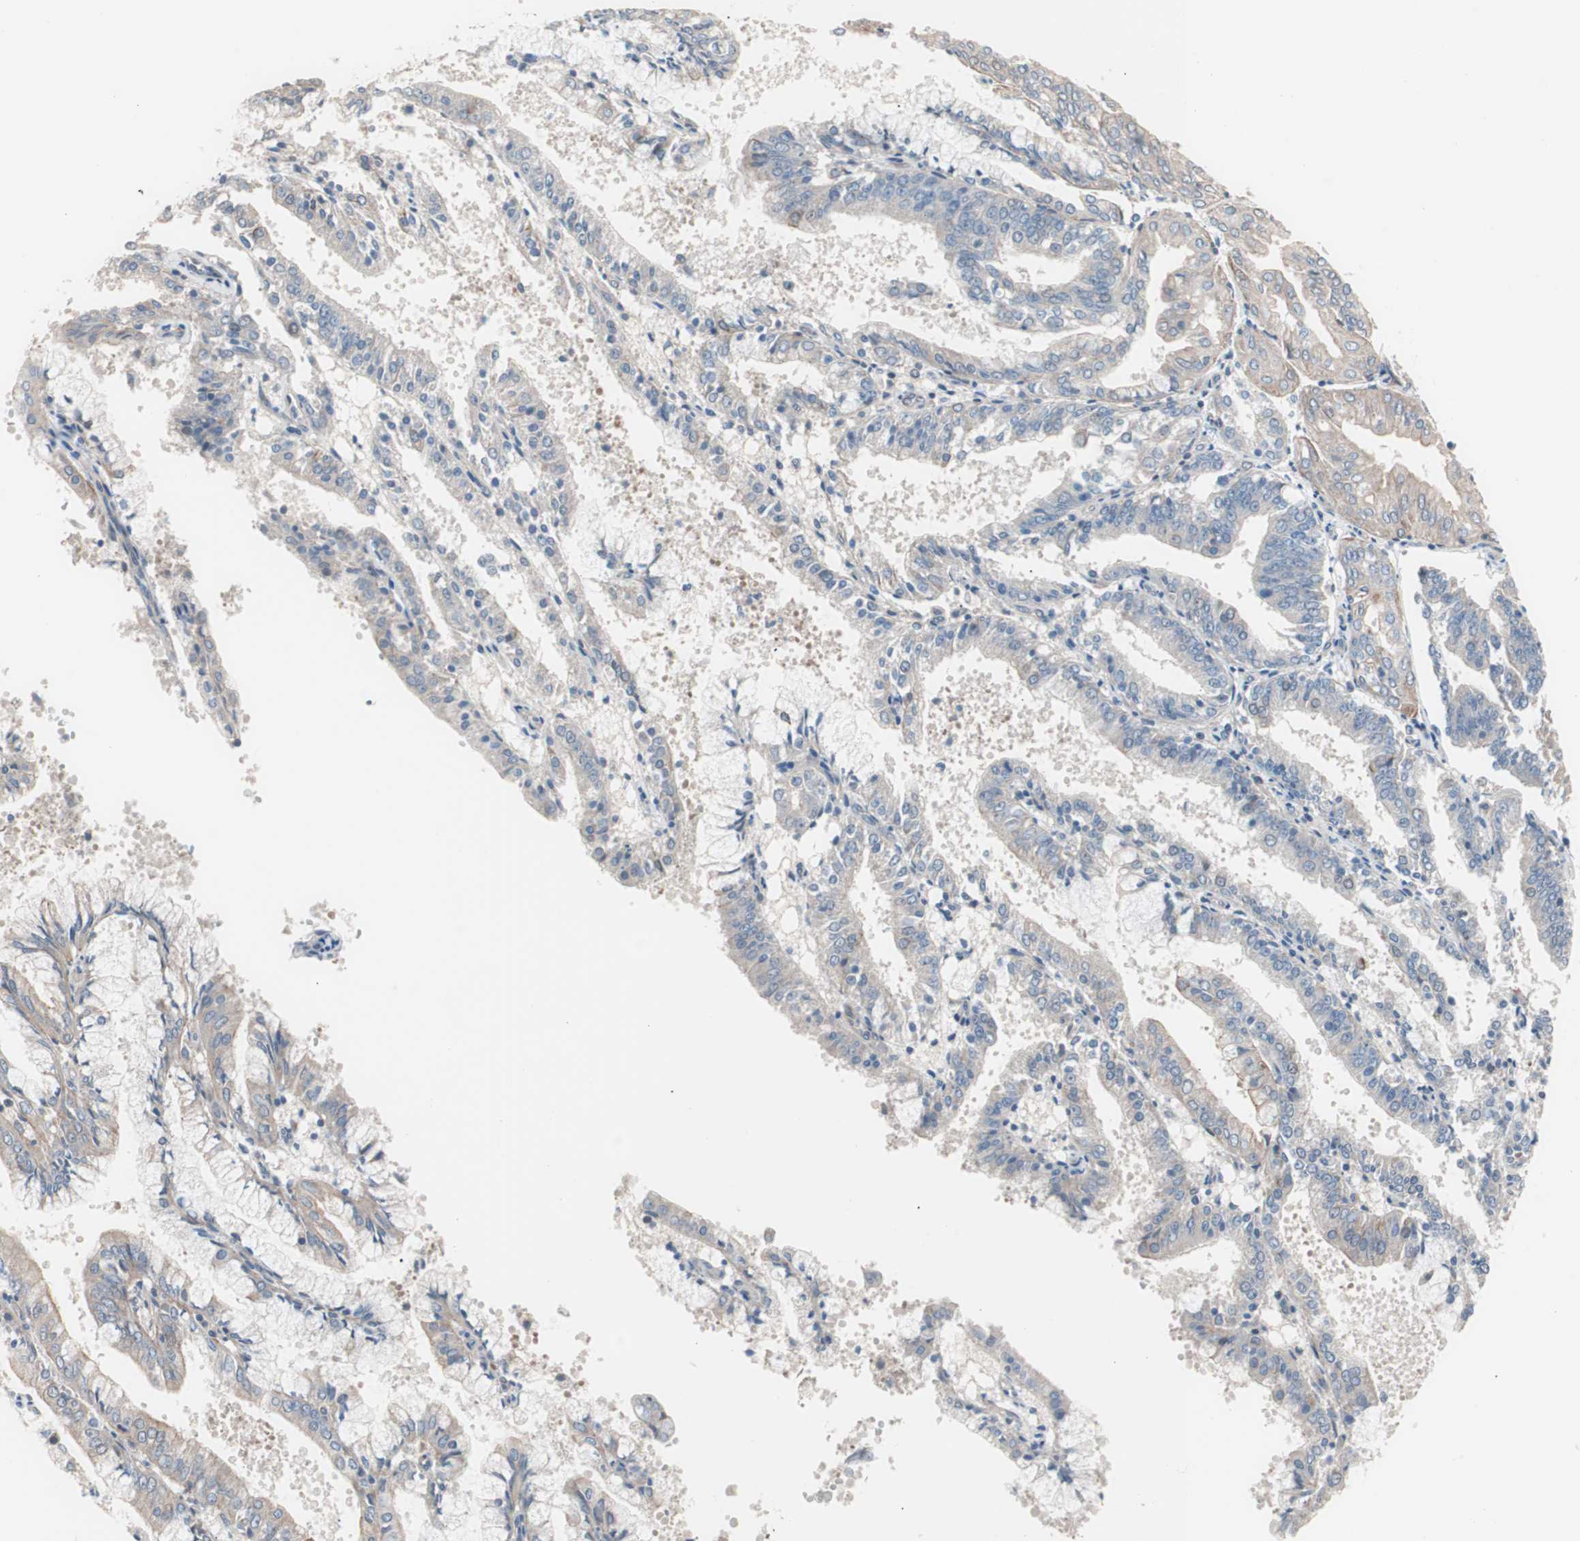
{"staining": {"intensity": "weak", "quantity": "<25%", "location": "cytoplasmic/membranous"}, "tissue": "endometrial cancer", "cell_type": "Tumor cells", "image_type": "cancer", "snomed": [{"axis": "morphology", "description": "Adenocarcinoma, NOS"}, {"axis": "topography", "description": "Endometrium"}], "caption": "Tumor cells show no significant staining in endometrial cancer (adenocarcinoma). (DAB IHC, high magnification).", "gene": "SMG1", "patient": {"sex": "female", "age": 63}}